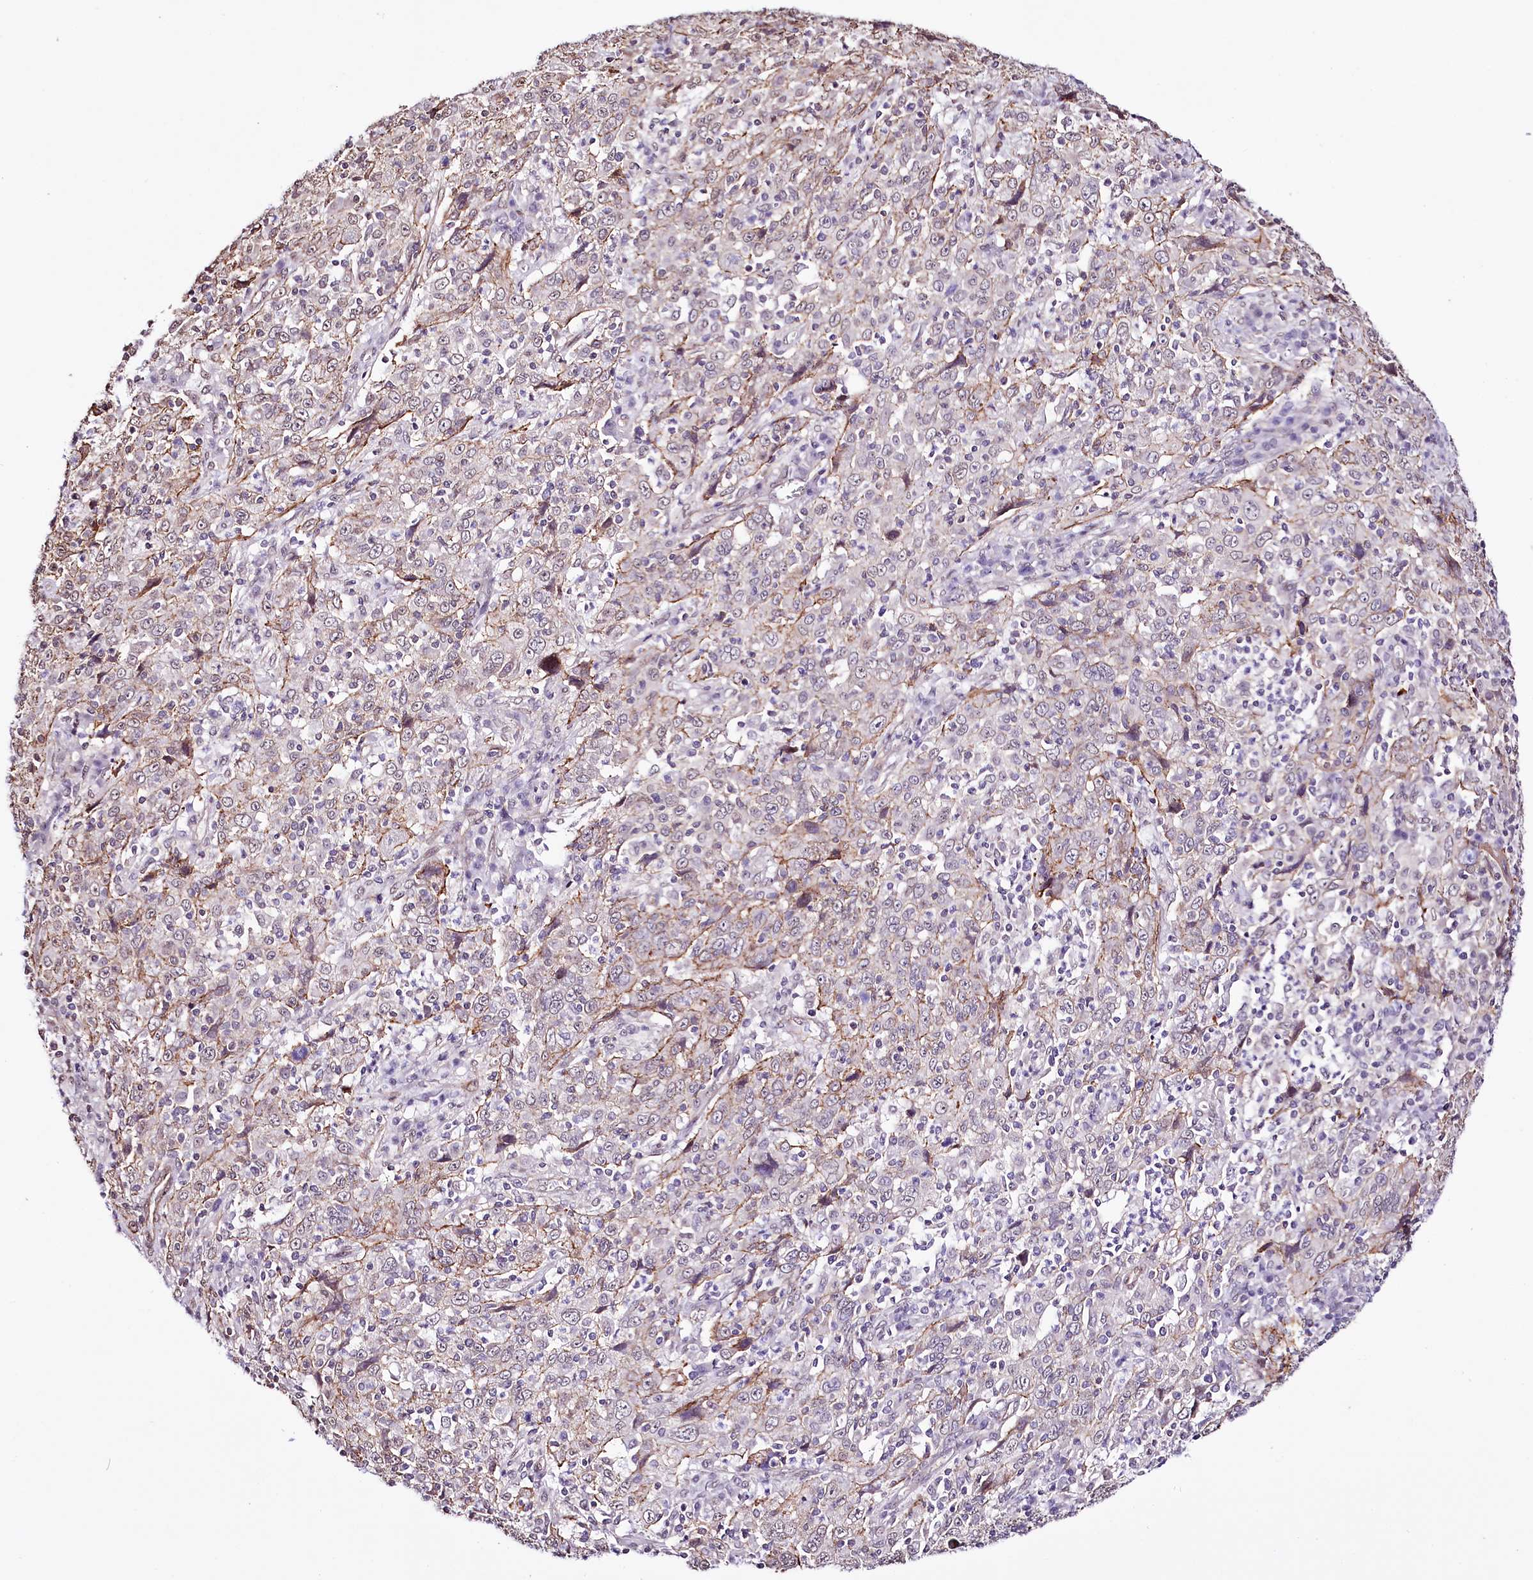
{"staining": {"intensity": "moderate", "quantity": "<25%", "location": "cytoplasmic/membranous"}, "tissue": "cervical cancer", "cell_type": "Tumor cells", "image_type": "cancer", "snomed": [{"axis": "morphology", "description": "Squamous cell carcinoma, NOS"}, {"axis": "topography", "description": "Cervix"}], "caption": "Squamous cell carcinoma (cervical) tissue exhibits moderate cytoplasmic/membranous staining in approximately <25% of tumor cells, visualized by immunohistochemistry.", "gene": "ST7", "patient": {"sex": "female", "age": 46}}